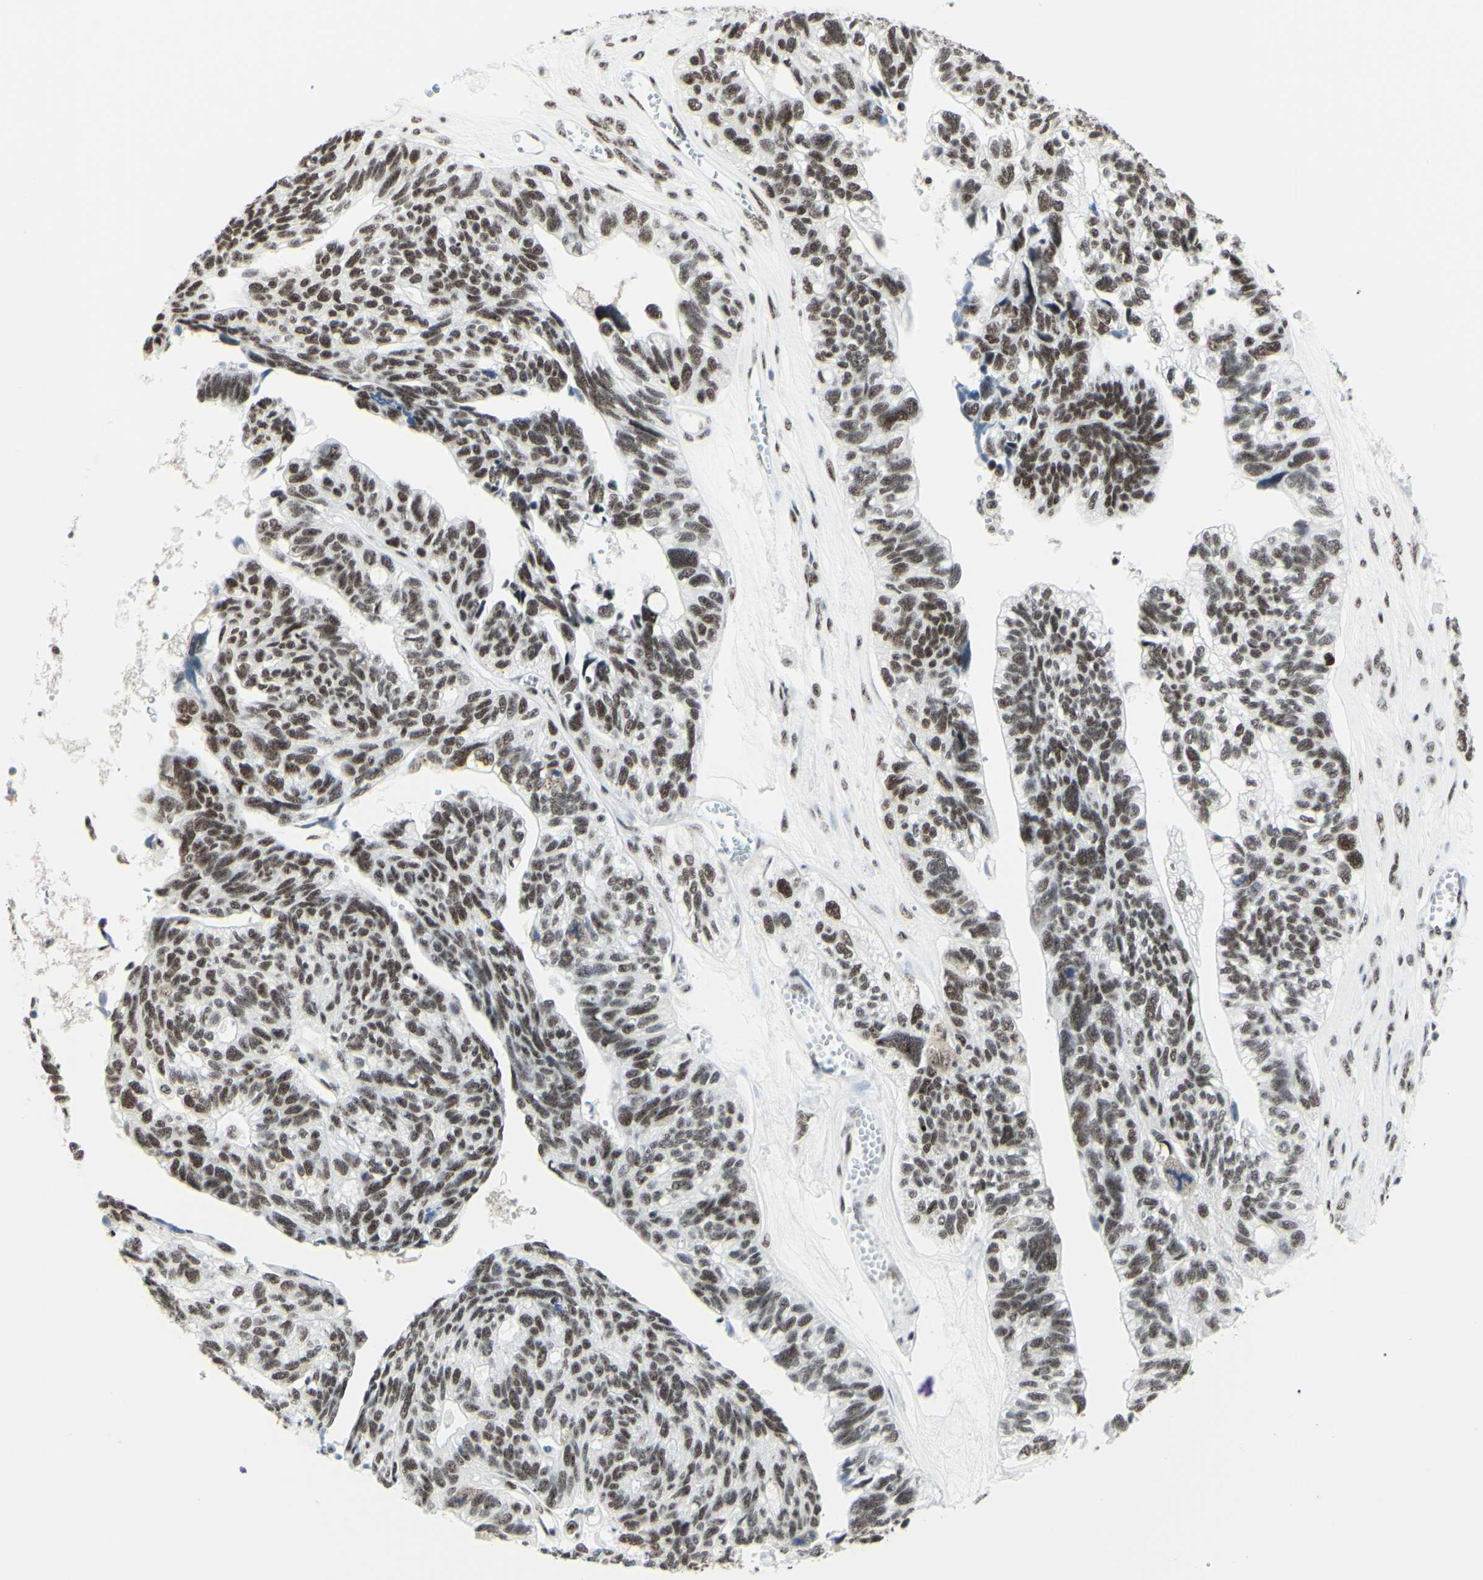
{"staining": {"intensity": "weak", "quantity": "25%-75%", "location": "nuclear"}, "tissue": "ovarian cancer", "cell_type": "Tumor cells", "image_type": "cancer", "snomed": [{"axis": "morphology", "description": "Cystadenocarcinoma, serous, NOS"}, {"axis": "topography", "description": "Ovary"}], "caption": "This image shows immunohistochemistry staining of ovarian cancer, with low weak nuclear positivity in about 25%-75% of tumor cells.", "gene": "WTAP", "patient": {"sex": "female", "age": 79}}